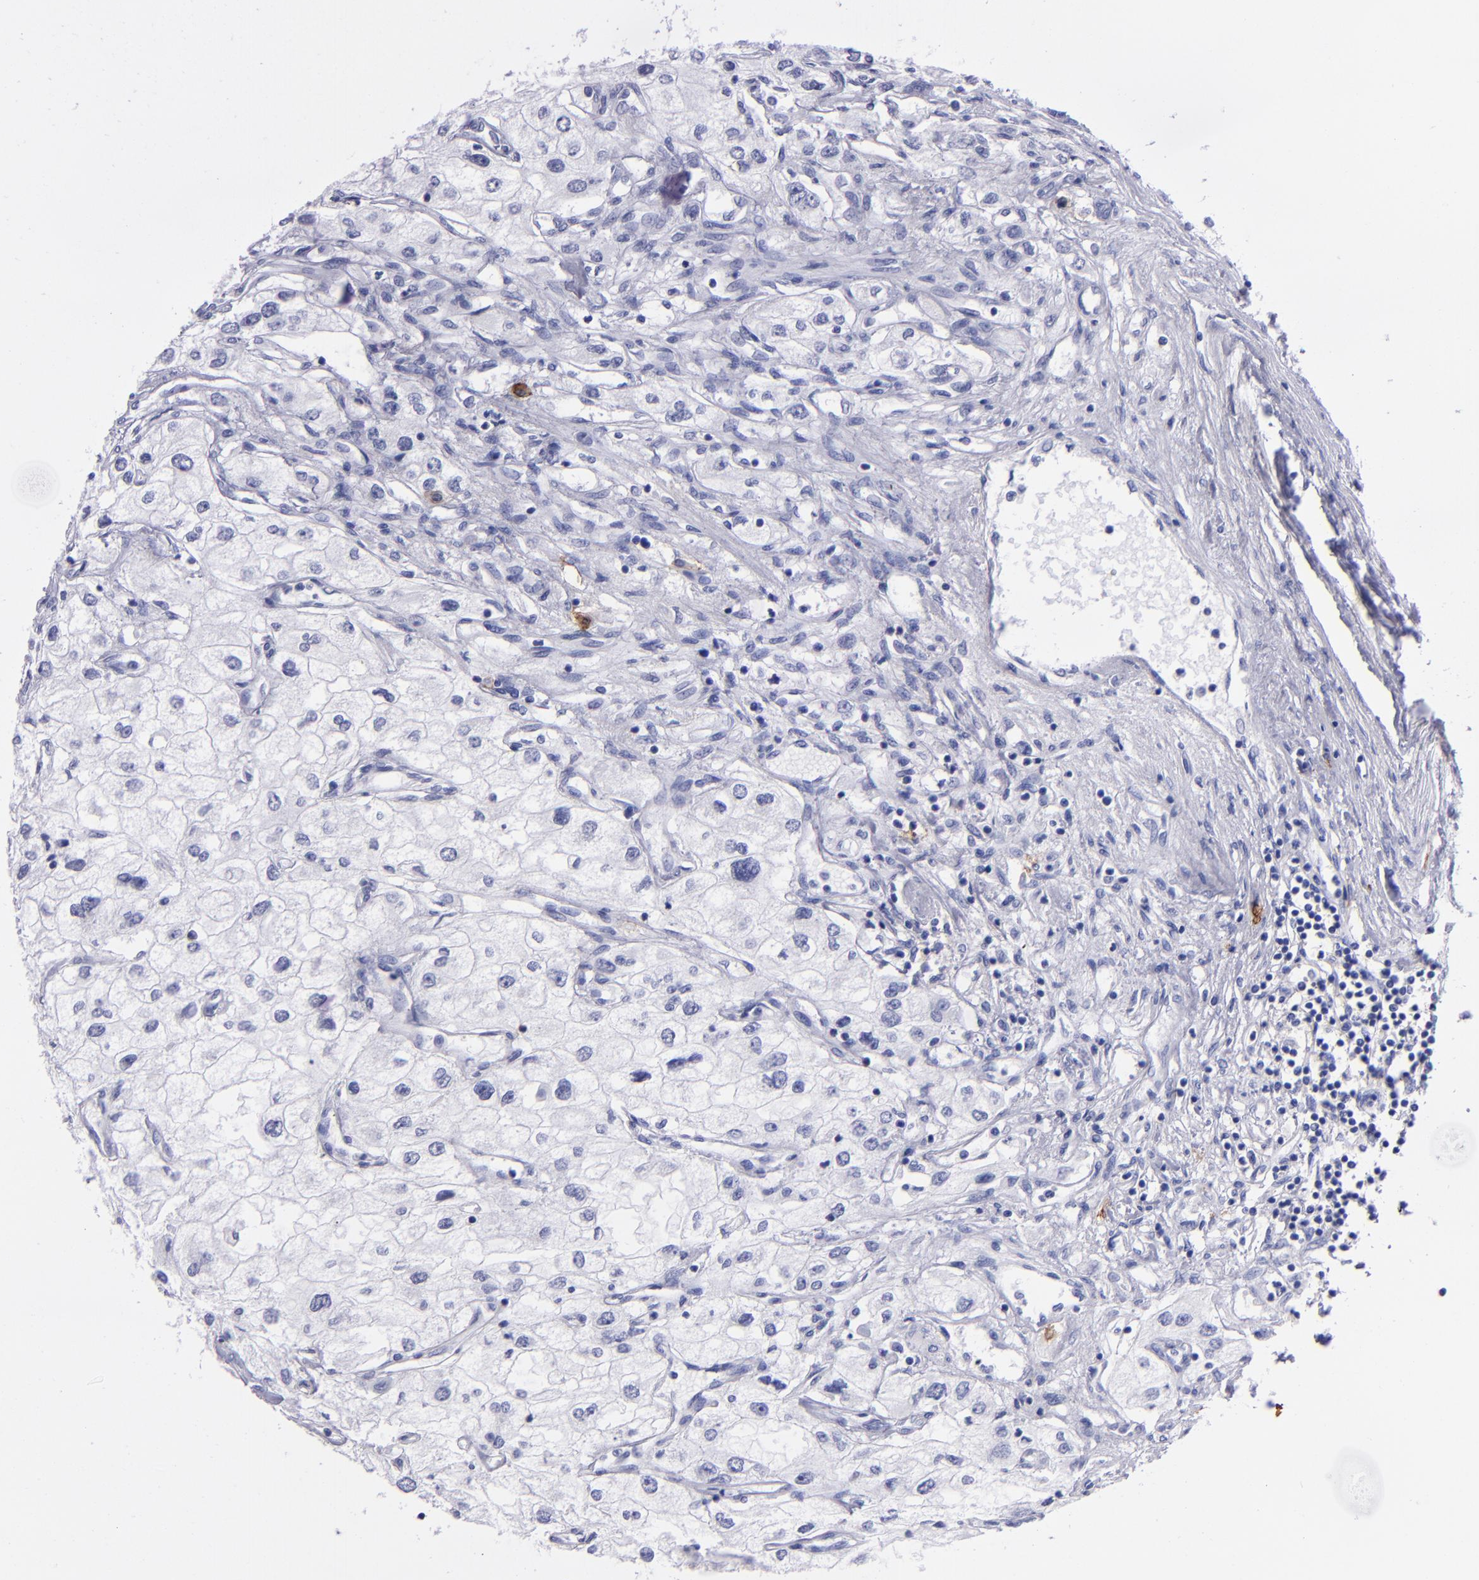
{"staining": {"intensity": "negative", "quantity": "none", "location": "none"}, "tissue": "renal cancer", "cell_type": "Tumor cells", "image_type": "cancer", "snomed": [{"axis": "morphology", "description": "Adenocarcinoma, NOS"}, {"axis": "topography", "description": "Kidney"}], "caption": "Immunohistochemical staining of renal adenocarcinoma demonstrates no significant positivity in tumor cells. (DAB (3,3'-diaminobenzidine) immunohistochemistry visualized using brightfield microscopy, high magnification).", "gene": "CD38", "patient": {"sex": "male", "age": 57}}